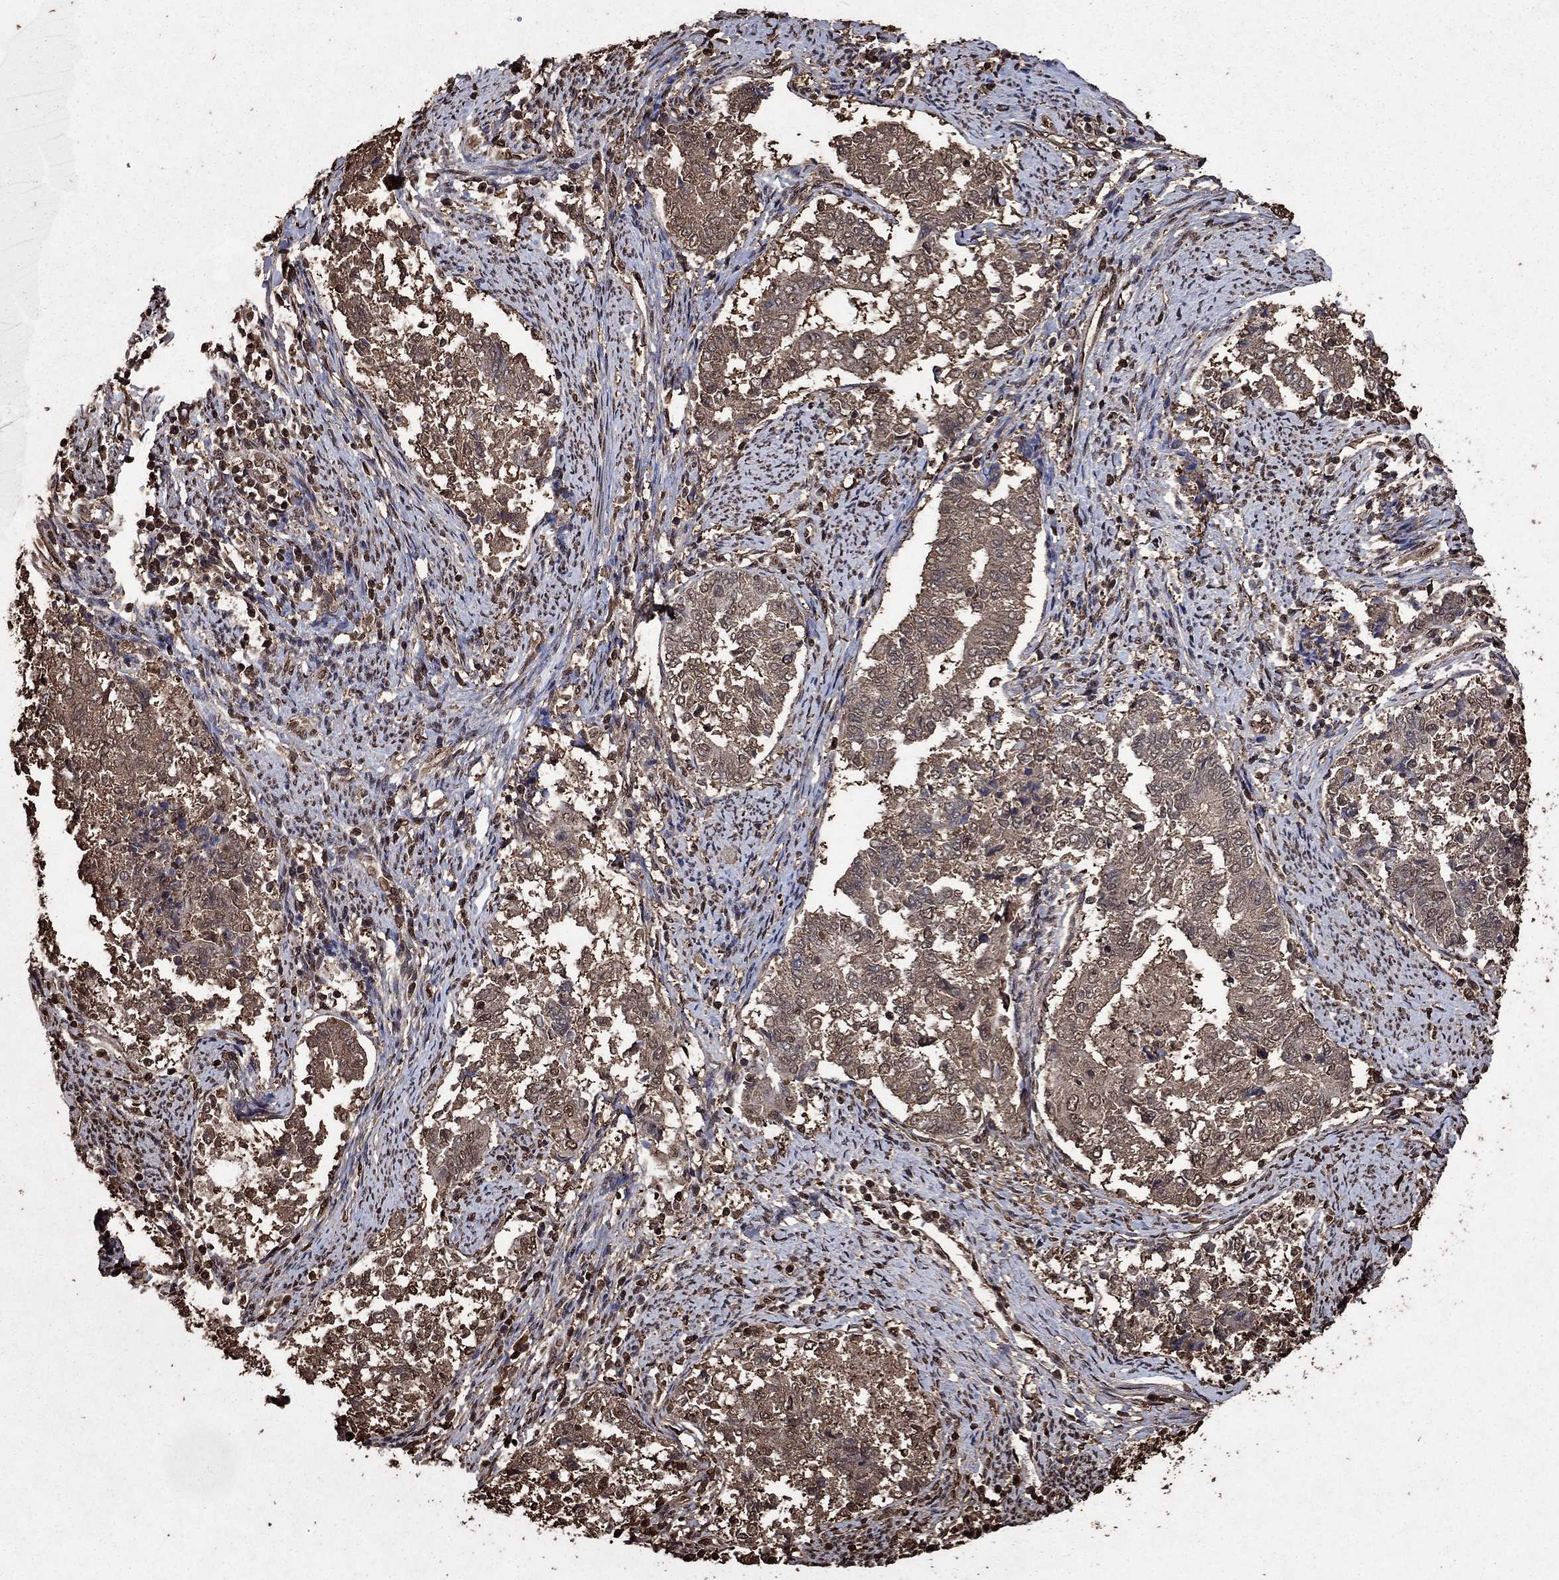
{"staining": {"intensity": "moderate", "quantity": "<25%", "location": "cytoplasmic/membranous"}, "tissue": "endometrial cancer", "cell_type": "Tumor cells", "image_type": "cancer", "snomed": [{"axis": "morphology", "description": "Adenocarcinoma, NOS"}, {"axis": "topography", "description": "Endometrium"}], "caption": "IHC (DAB (3,3'-diaminobenzidine)) staining of human endometrial cancer (adenocarcinoma) exhibits moderate cytoplasmic/membranous protein expression in about <25% of tumor cells.", "gene": "GAPDH", "patient": {"sex": "female", "age": 65}}